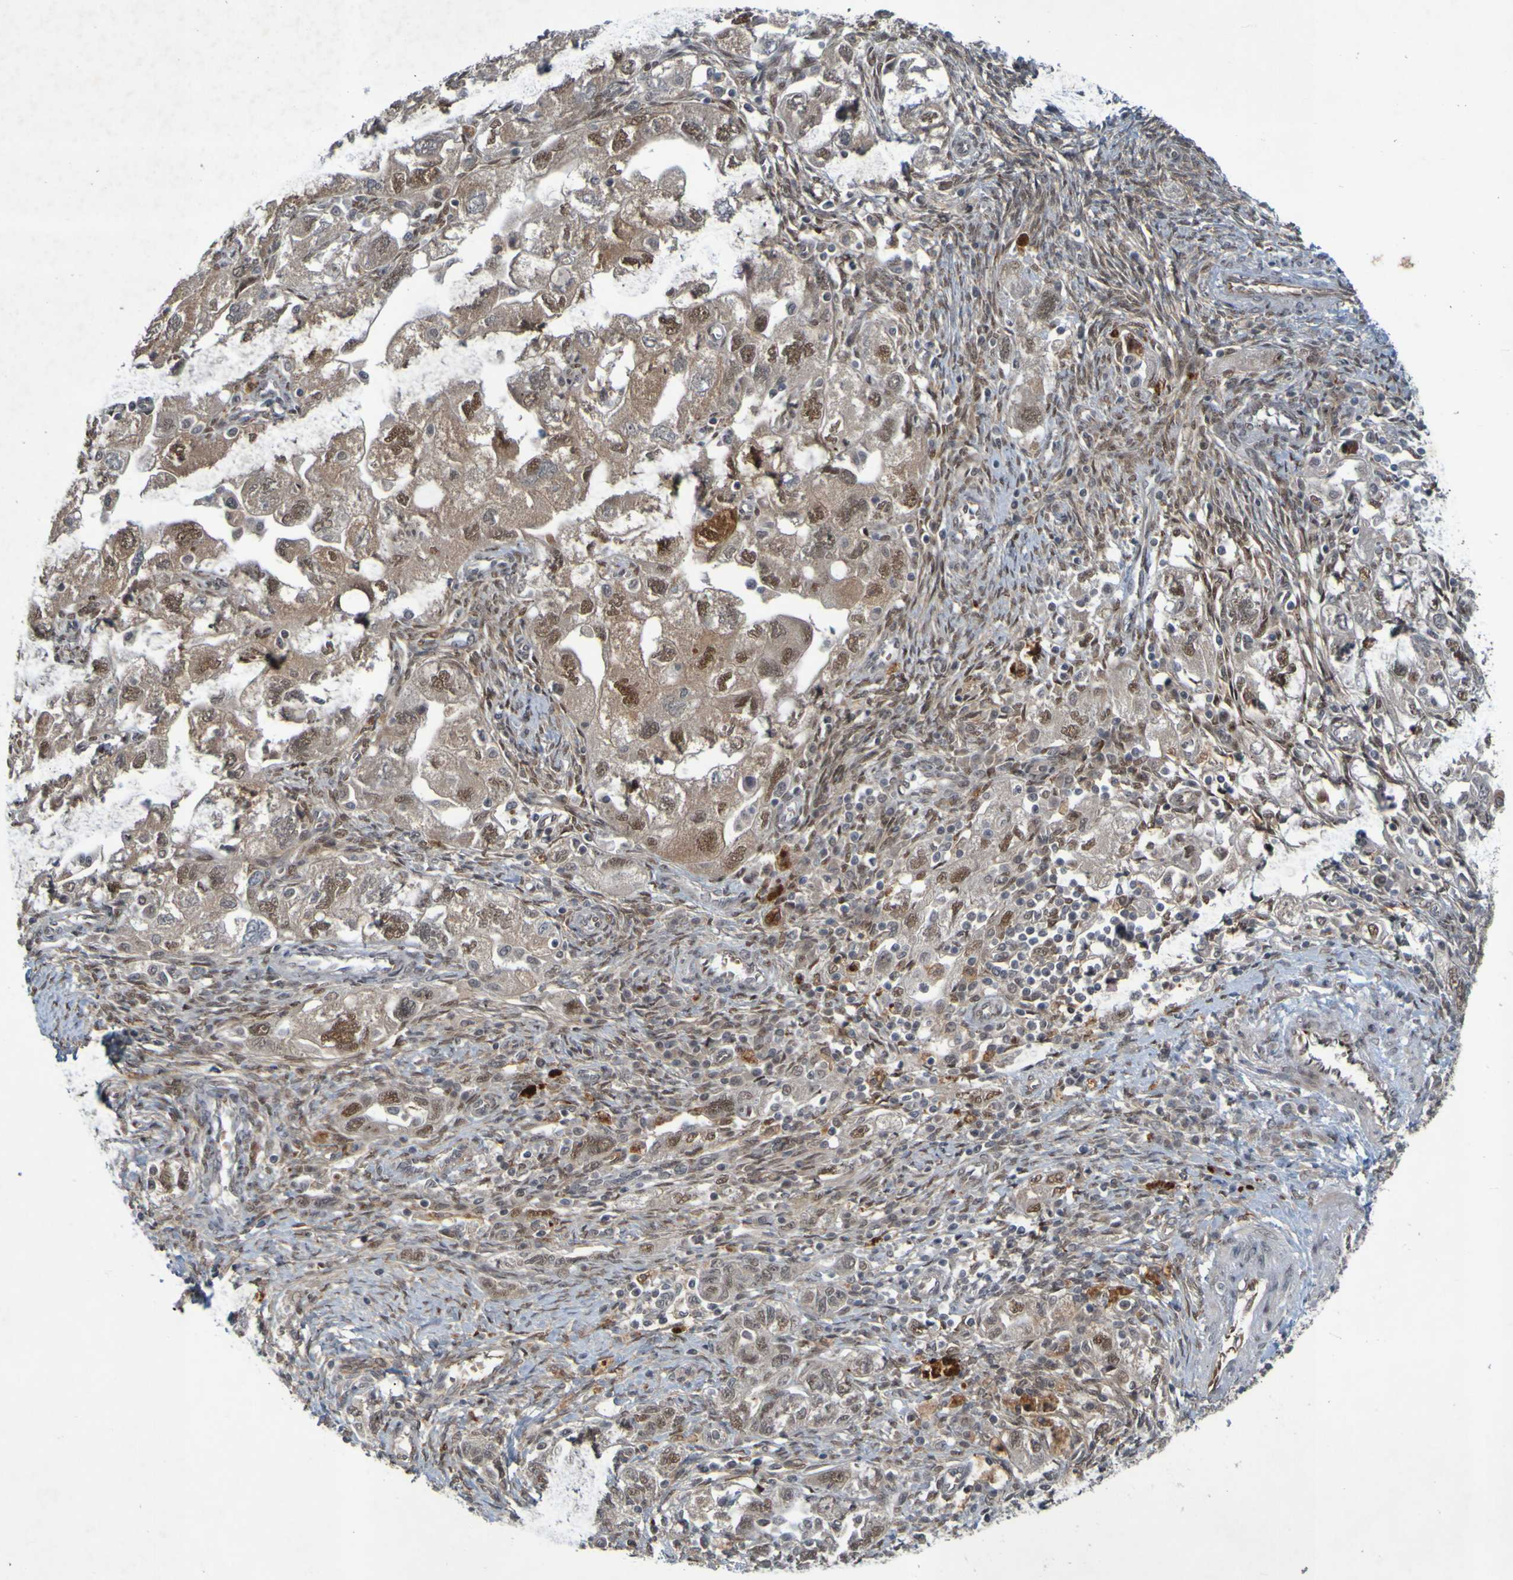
{"staining": {"intensity": "moderate", "quantity": ">75%", "location": "cytoplasmic/membranous,nuclear"}, "tissue": "ovarian cancer", "cell_type": "Tumor cells", "image_type": "cancer", "snomed": [{"axis": "morphology", "description": "Carcinoma, NOS"}, {"axis": "morphology", "description": "Cystadenocarcinoma, serous, NOS"}, {"axis": "topography", "description": "Ovary"}], "caption": "Protein expression analysis of human ovarian cancer (serous cystadenocarcinoma) reveals moderate cytoplasmic/membranous and nuclear staining in about >75% of tumor cells.", "gene": "MCPH1", "patient": {"sex": "female", "age": 69}}